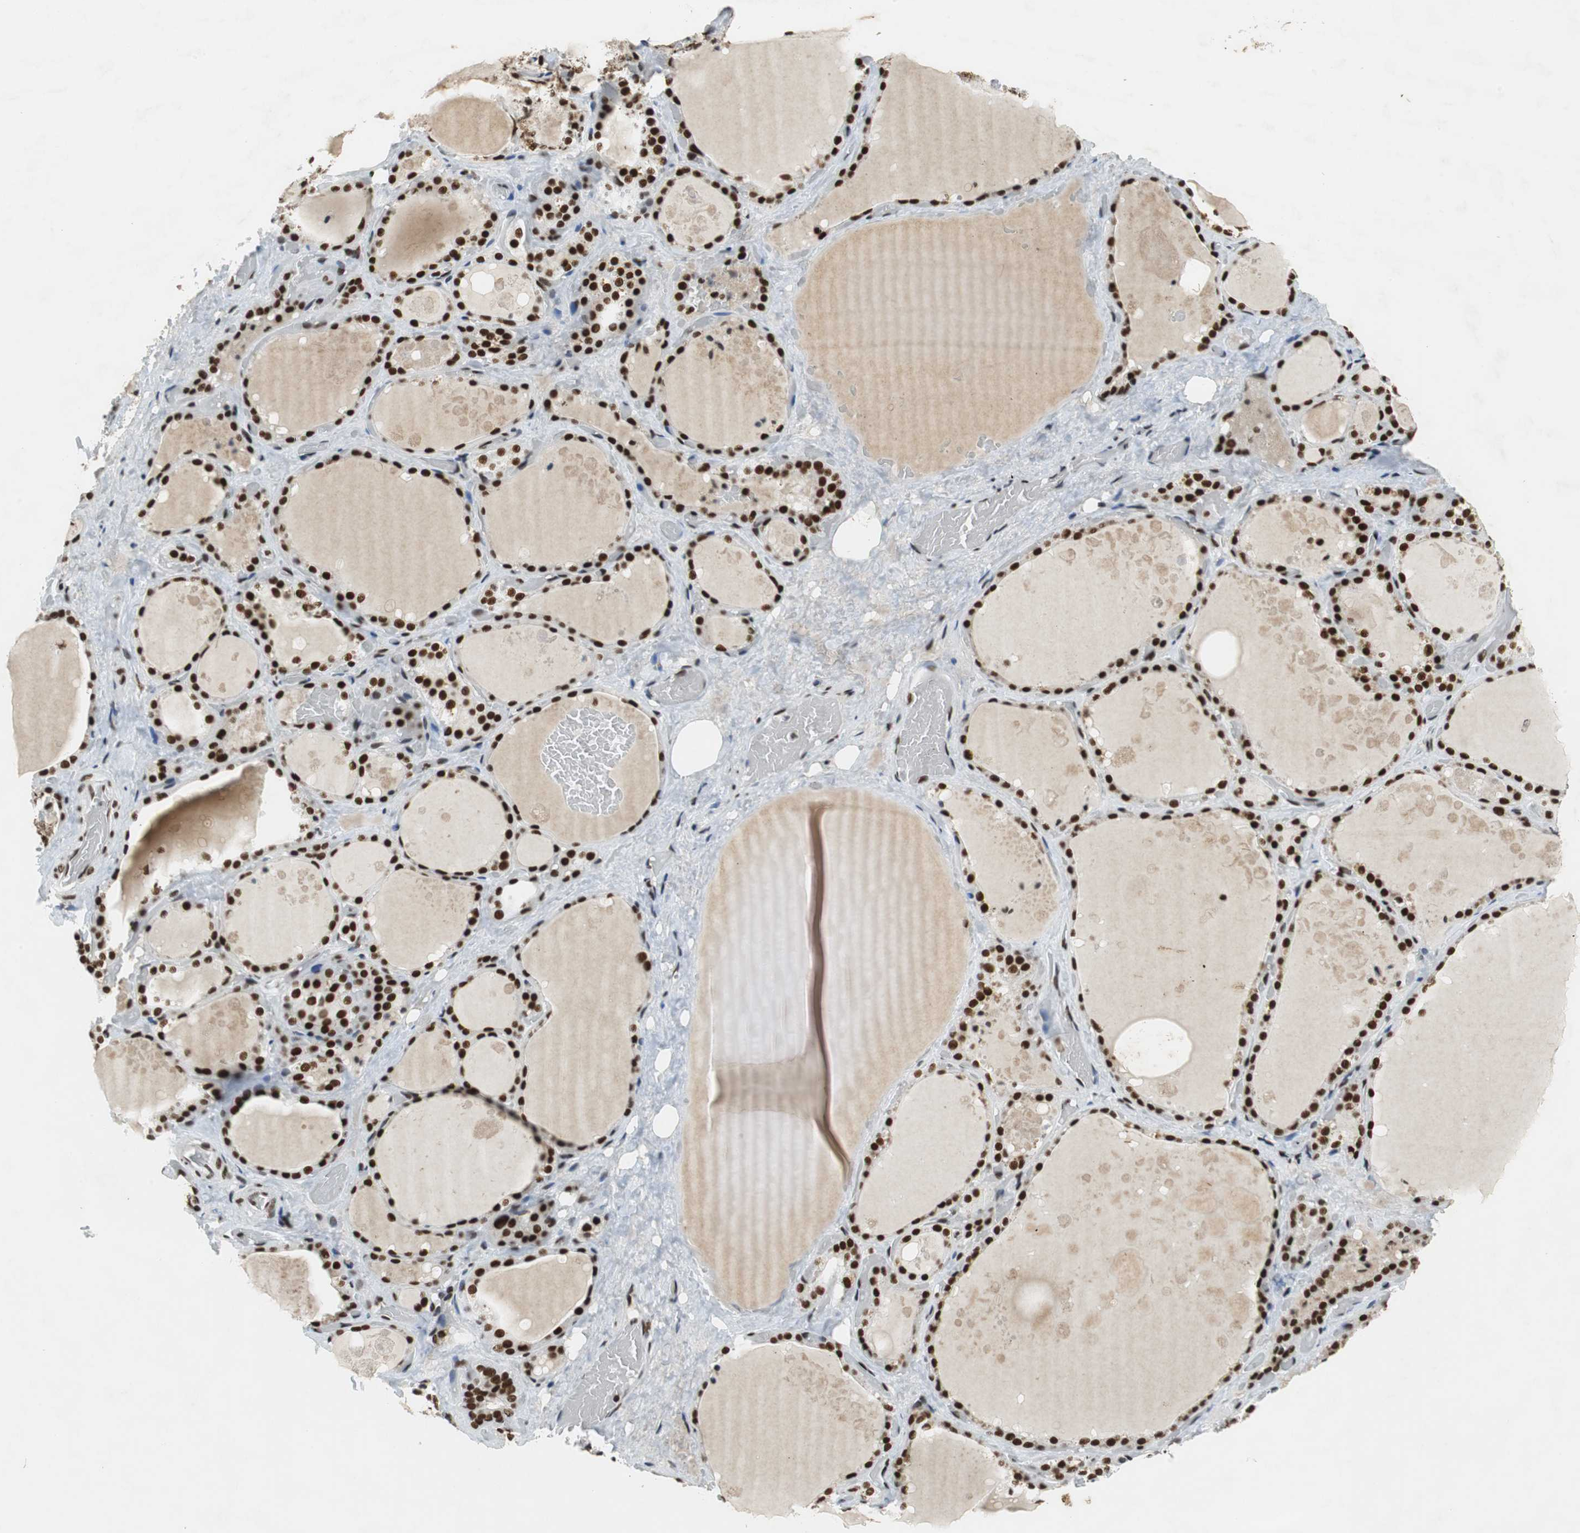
{"staining": {"intensity": "strong", "quantity": ">75%", "location": "nuclear"}, "tissue": "thyroid gland", "cell_type": "Glandular cells", "image_type": "normal", "snomed": [{"axis": "morphology", "description": "Normal tissue, NOS"}, {"axis": "topography", "description": "Thyroid gland"}], "caption": "Protein staining of benign thyroid gland demonstrates strong nuclear expression in about >75% of glandular cells. (Brightfield microscopy of DAB IHC at high magnification).", "gene": "PRKDC", "patient": {"sex": "male", "age": 61}}